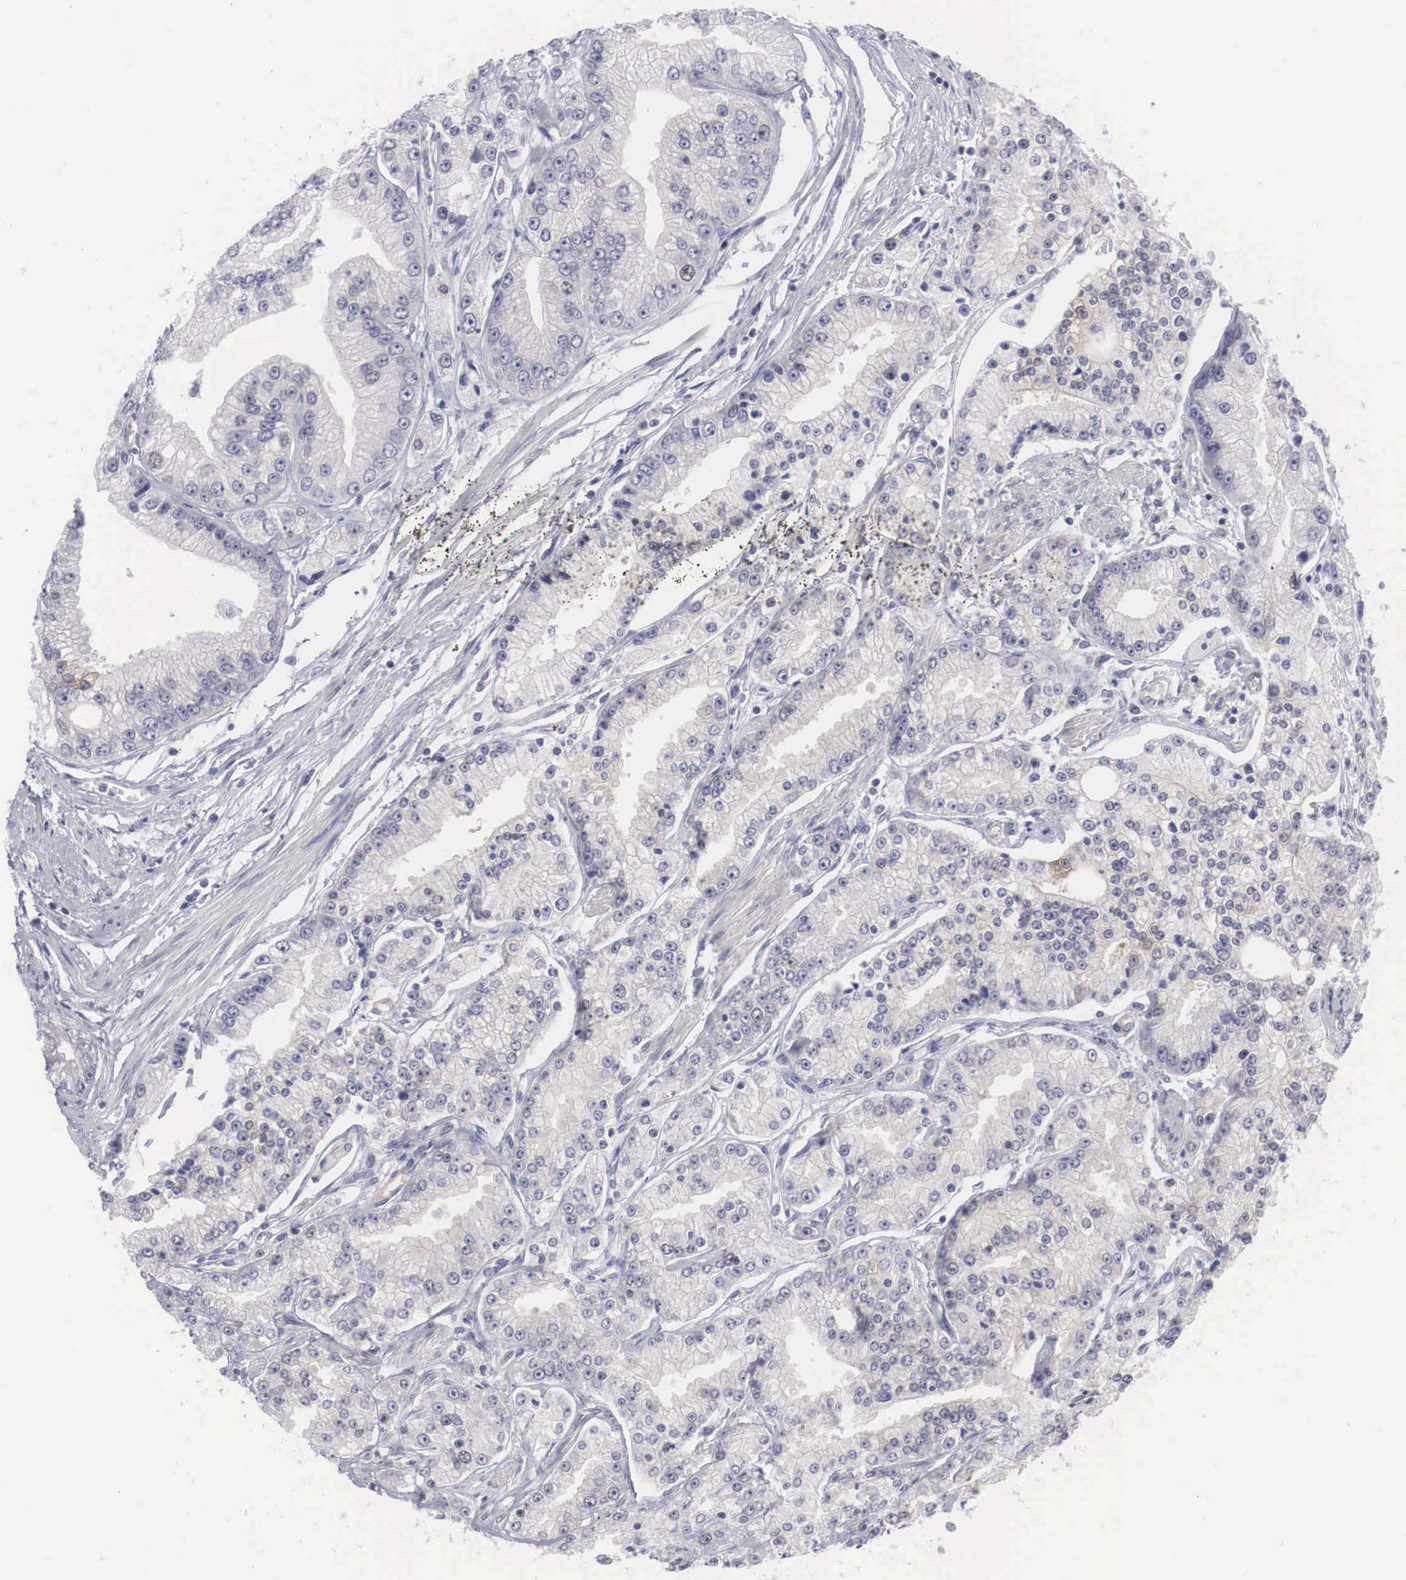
{"staining": {"intensity": "negative", "quantity": "none", "location": "none"}, "tissue": "prostate cancer", "cell_type": "Tumor cells", "image_type": "cancer", "snomed": [{"axis": "morphology", "description": "Adenocarcinoma, Medium grade"}, {"axis": "topography", "description": "Prostate"}], "caption": "Human medium-grade adenocarcinoma (prostate) stained for a protein using immunohistochemistry exhibits no expression in tumor cells.", "gene": "MAST4", "patient": {"sex": "male", "age": 72}}